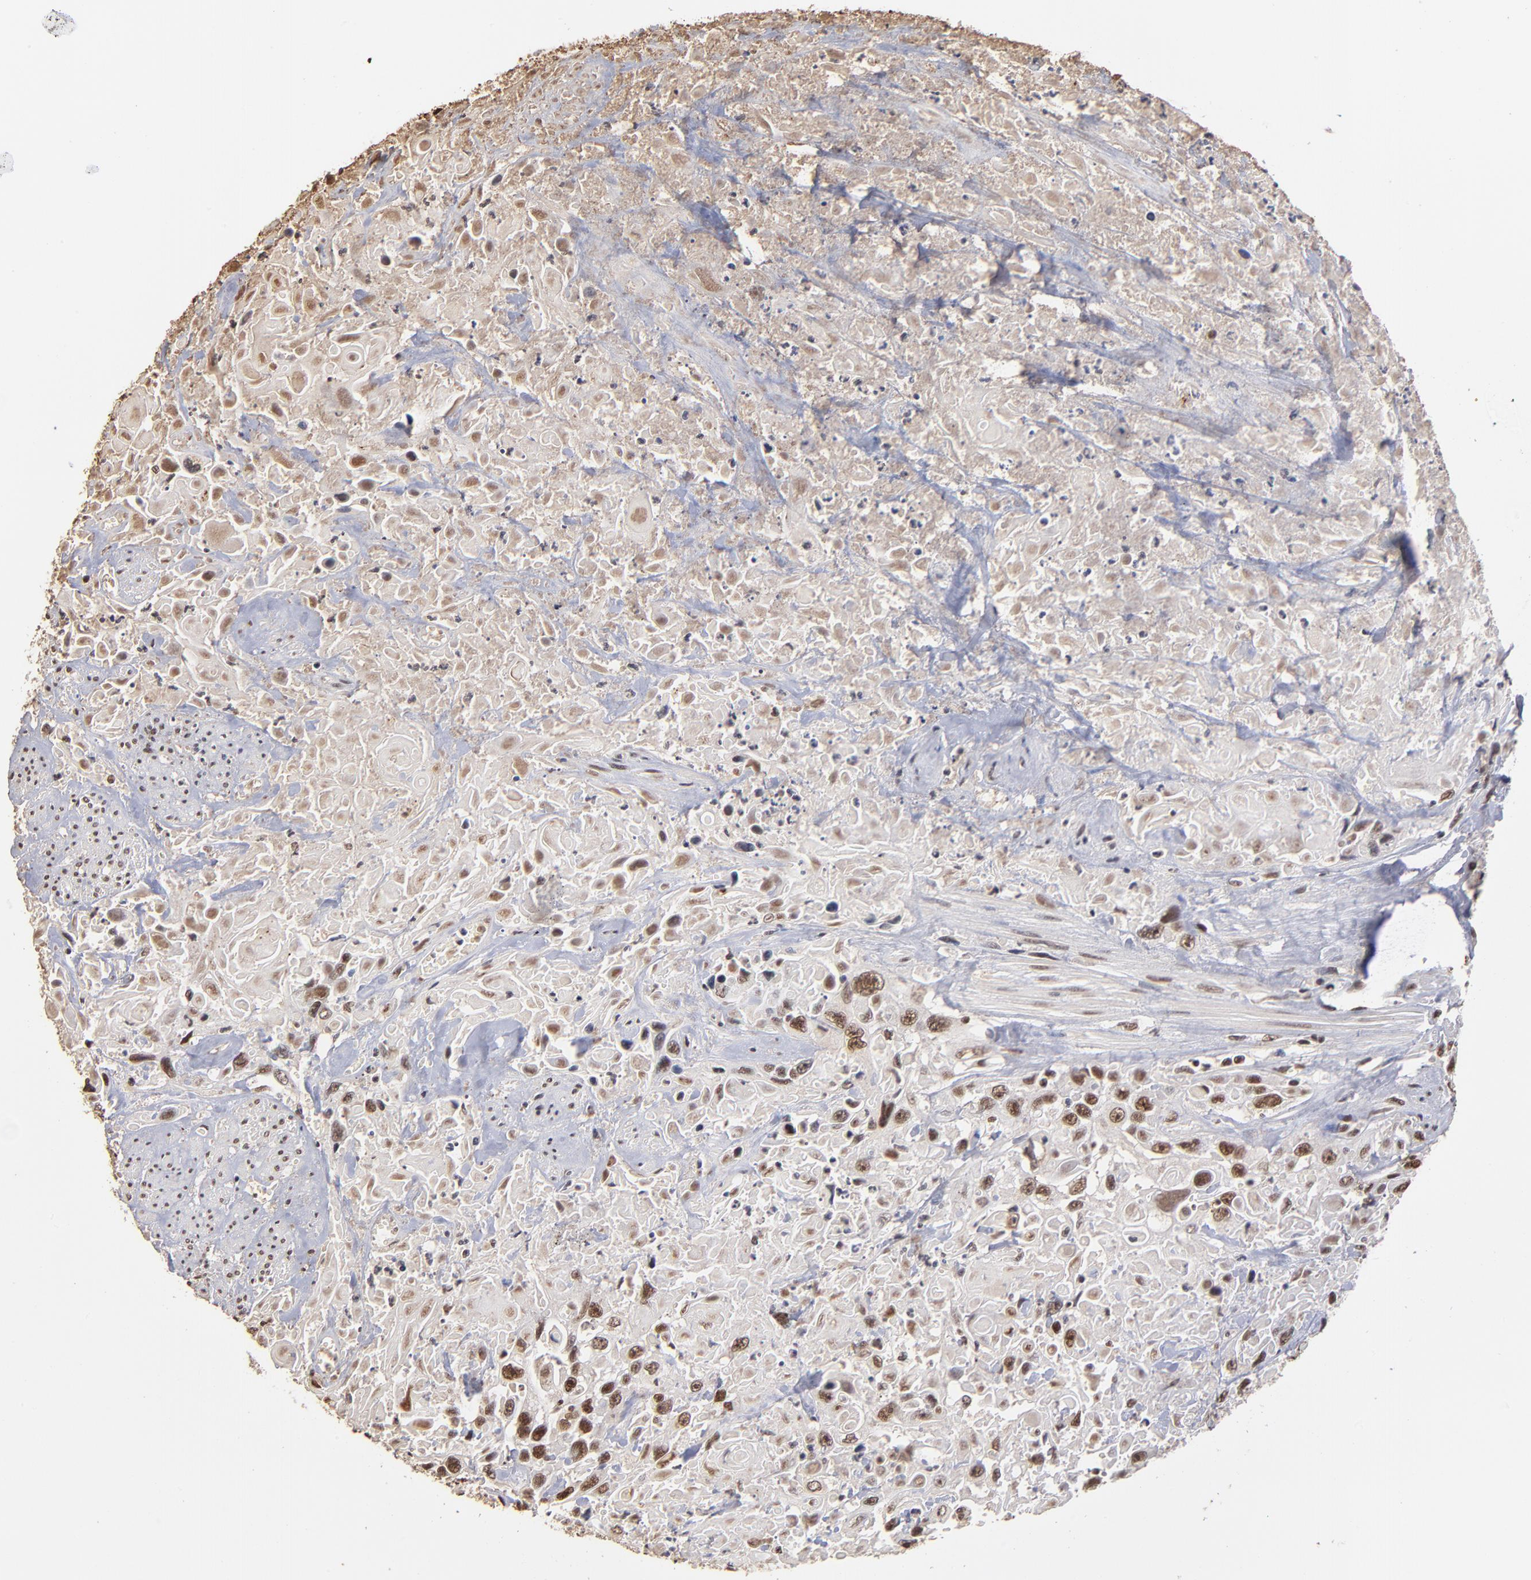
{"staining": {"intensity": "moderate", "quantity": ">75%", "location": "nuclear"}, "tissue": "urothelial cancer", "cell_type": "Tumor cells", "image_type": "cancer", "snomed": [{"axis": "morphology", "description": "Urothelial carcinoma, High grade"}, {"axis": "topography", "description": "Urinary bladder"}], "caption": "Tumor cells display medium levels of moderate nuclear expression in approximately >75% of cells in urothelial cancer.", "gene": "ZNF146", "patient": {"sex": "female", "age": 84}}